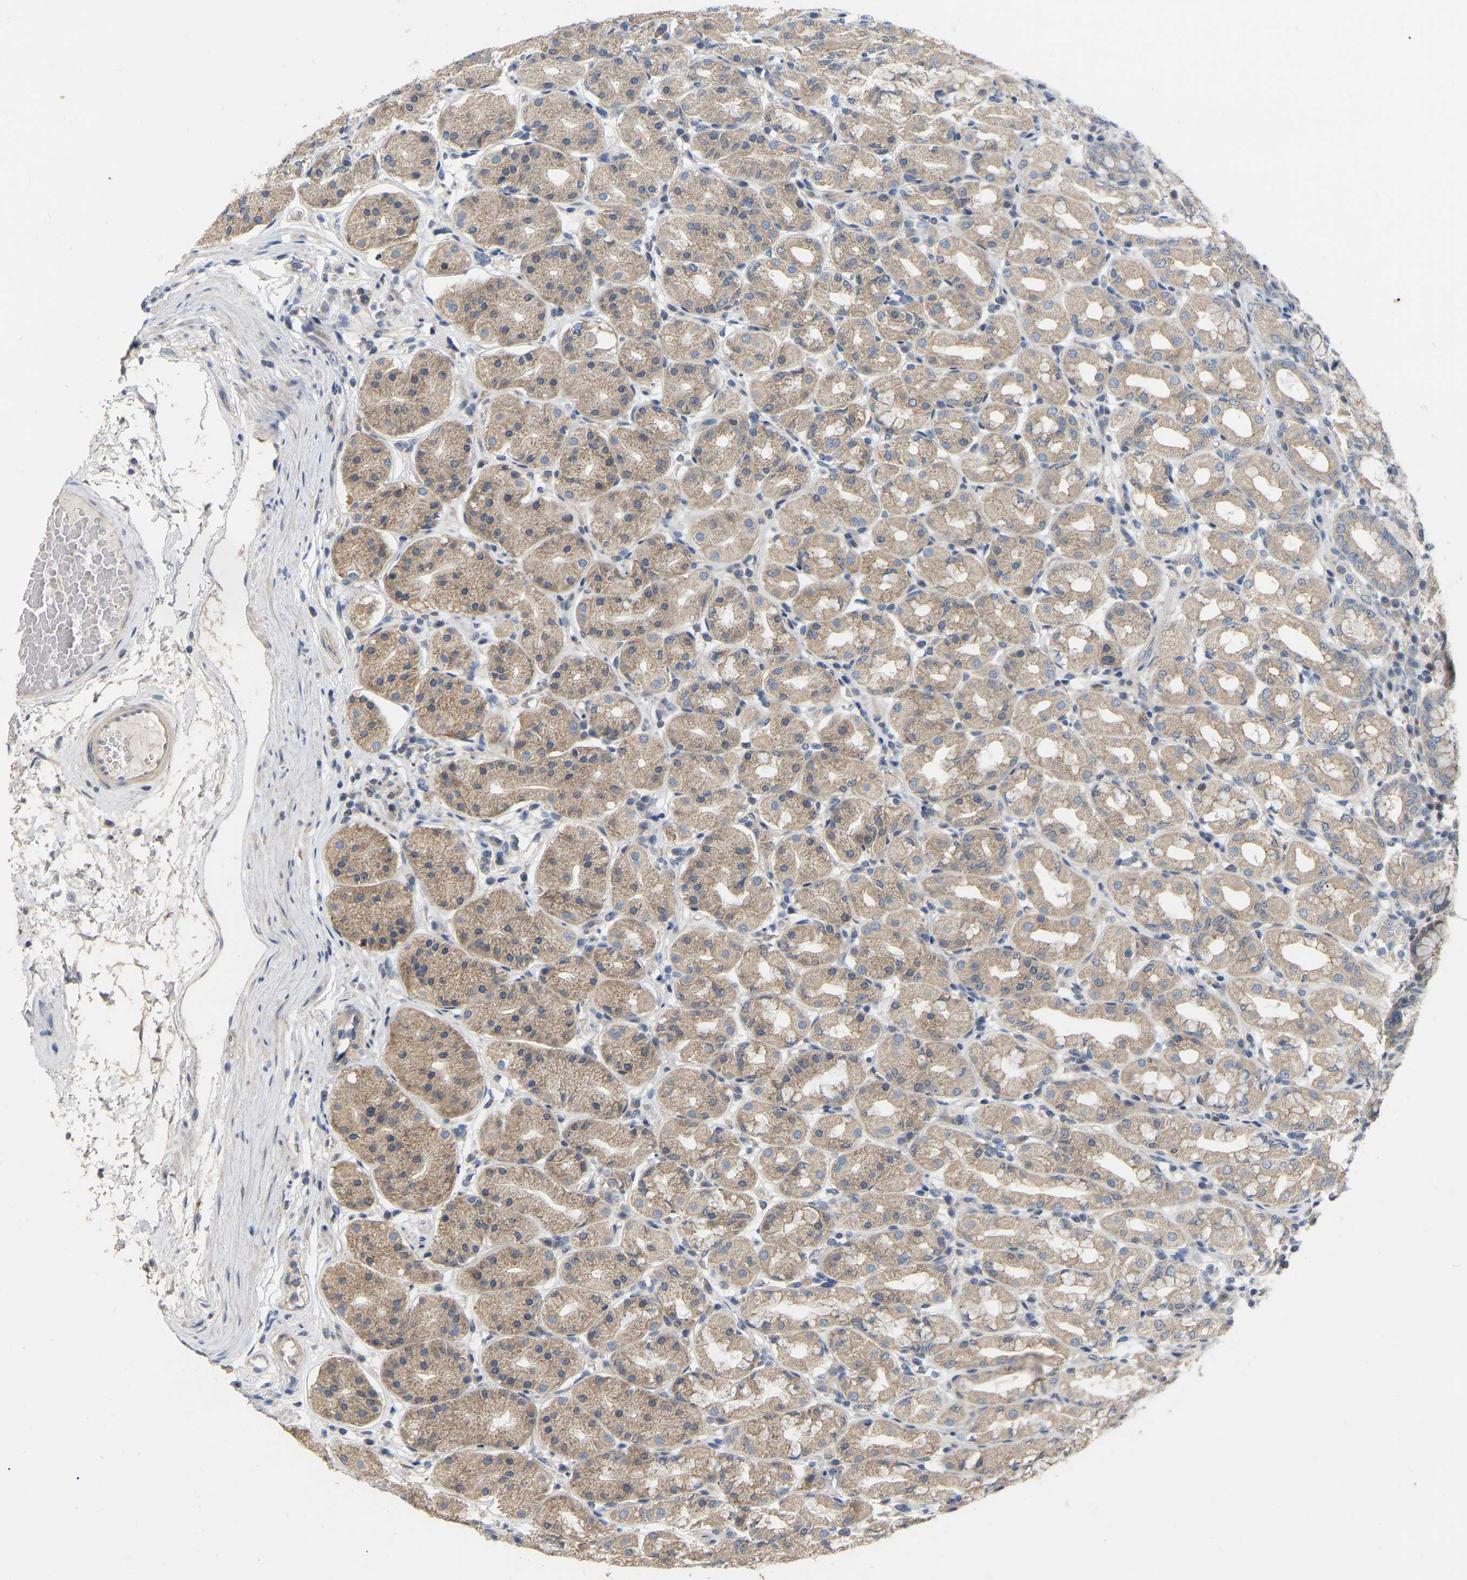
{"staining": {"intensity": "weak", "quantity": "25%-75%", "location": "cytoplasmic/membranous"}, "tissue": "stomach", "cell_type": "Glandular cells", "image_type": "normal", "snomed": [{"axis": "morphology", "description": "Normal tissue, NOS"}, {"axis": "topography", "description": "Stomach"}, {"axis": "topography", "description": "Stomach, lower"}], "caption": "A high-resolution micrograph shows immunohistochemistry (IHC) staining of unremarkable stomach, which exhibits weak cytoplasmic/membranous staining in approximately 25%-75% of glandular cells.", "gene": "SSH1", "patient": {"sex": "female", "age": 56}}